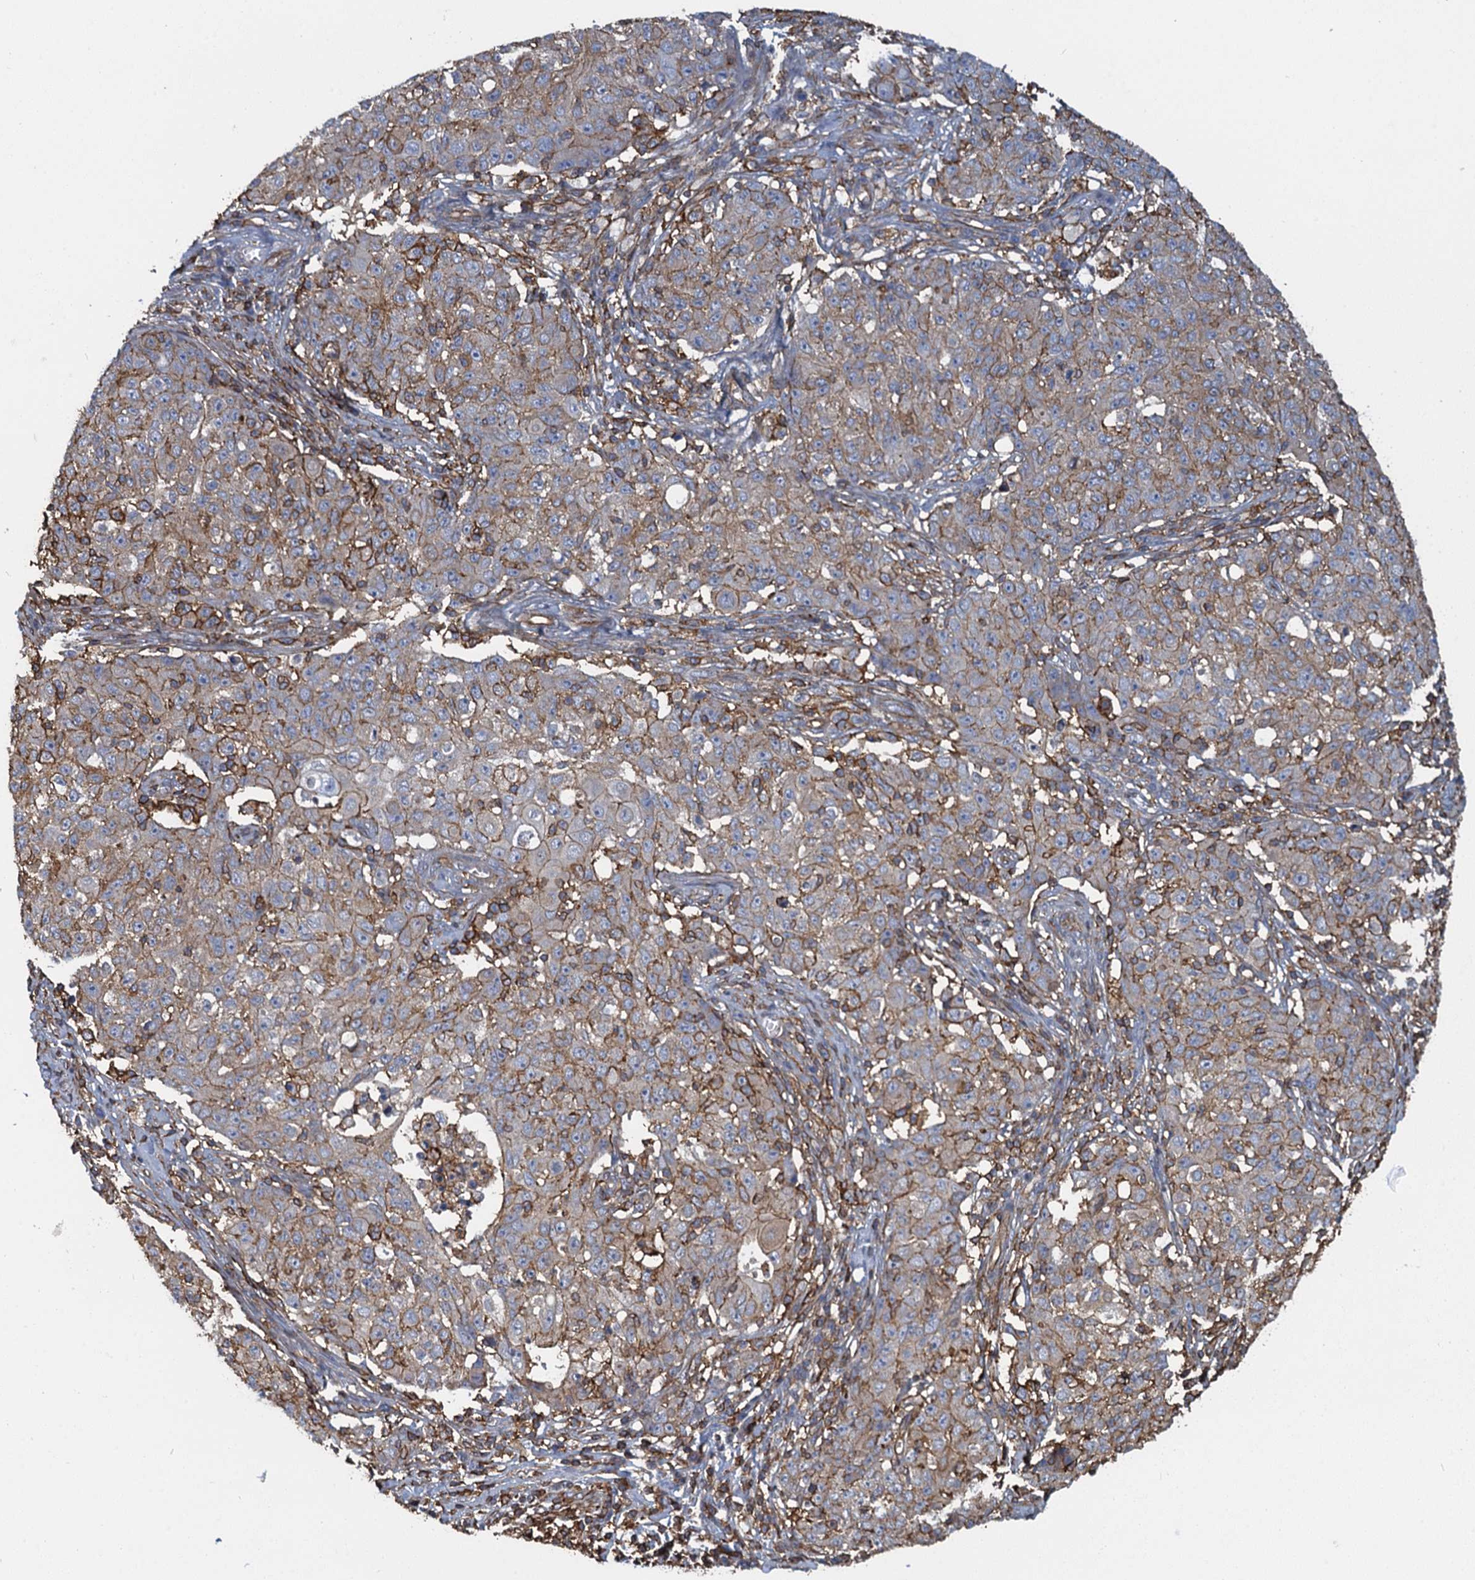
{"staining": {"intensity": "moderate", "quantity": "25%-75%", "location": "cytoplasmic/membranous"}, "tissue": "ovarian cancer", "cell_type": "Tumor cells", "image_type": "cancer", "snomed": [{"axis": "morphology", "description": "Carcinoma, endometroid"}, {"axis": "topography", "description": "Ovary"}], "caption": "Tumor cells display medium levels of moderate cytoplasmic/membranous positivity in about 25%-75% of cells in human ovarian cancer.", "gene": "PROSER2", "patient": {"sex": "female", "age": 42}}